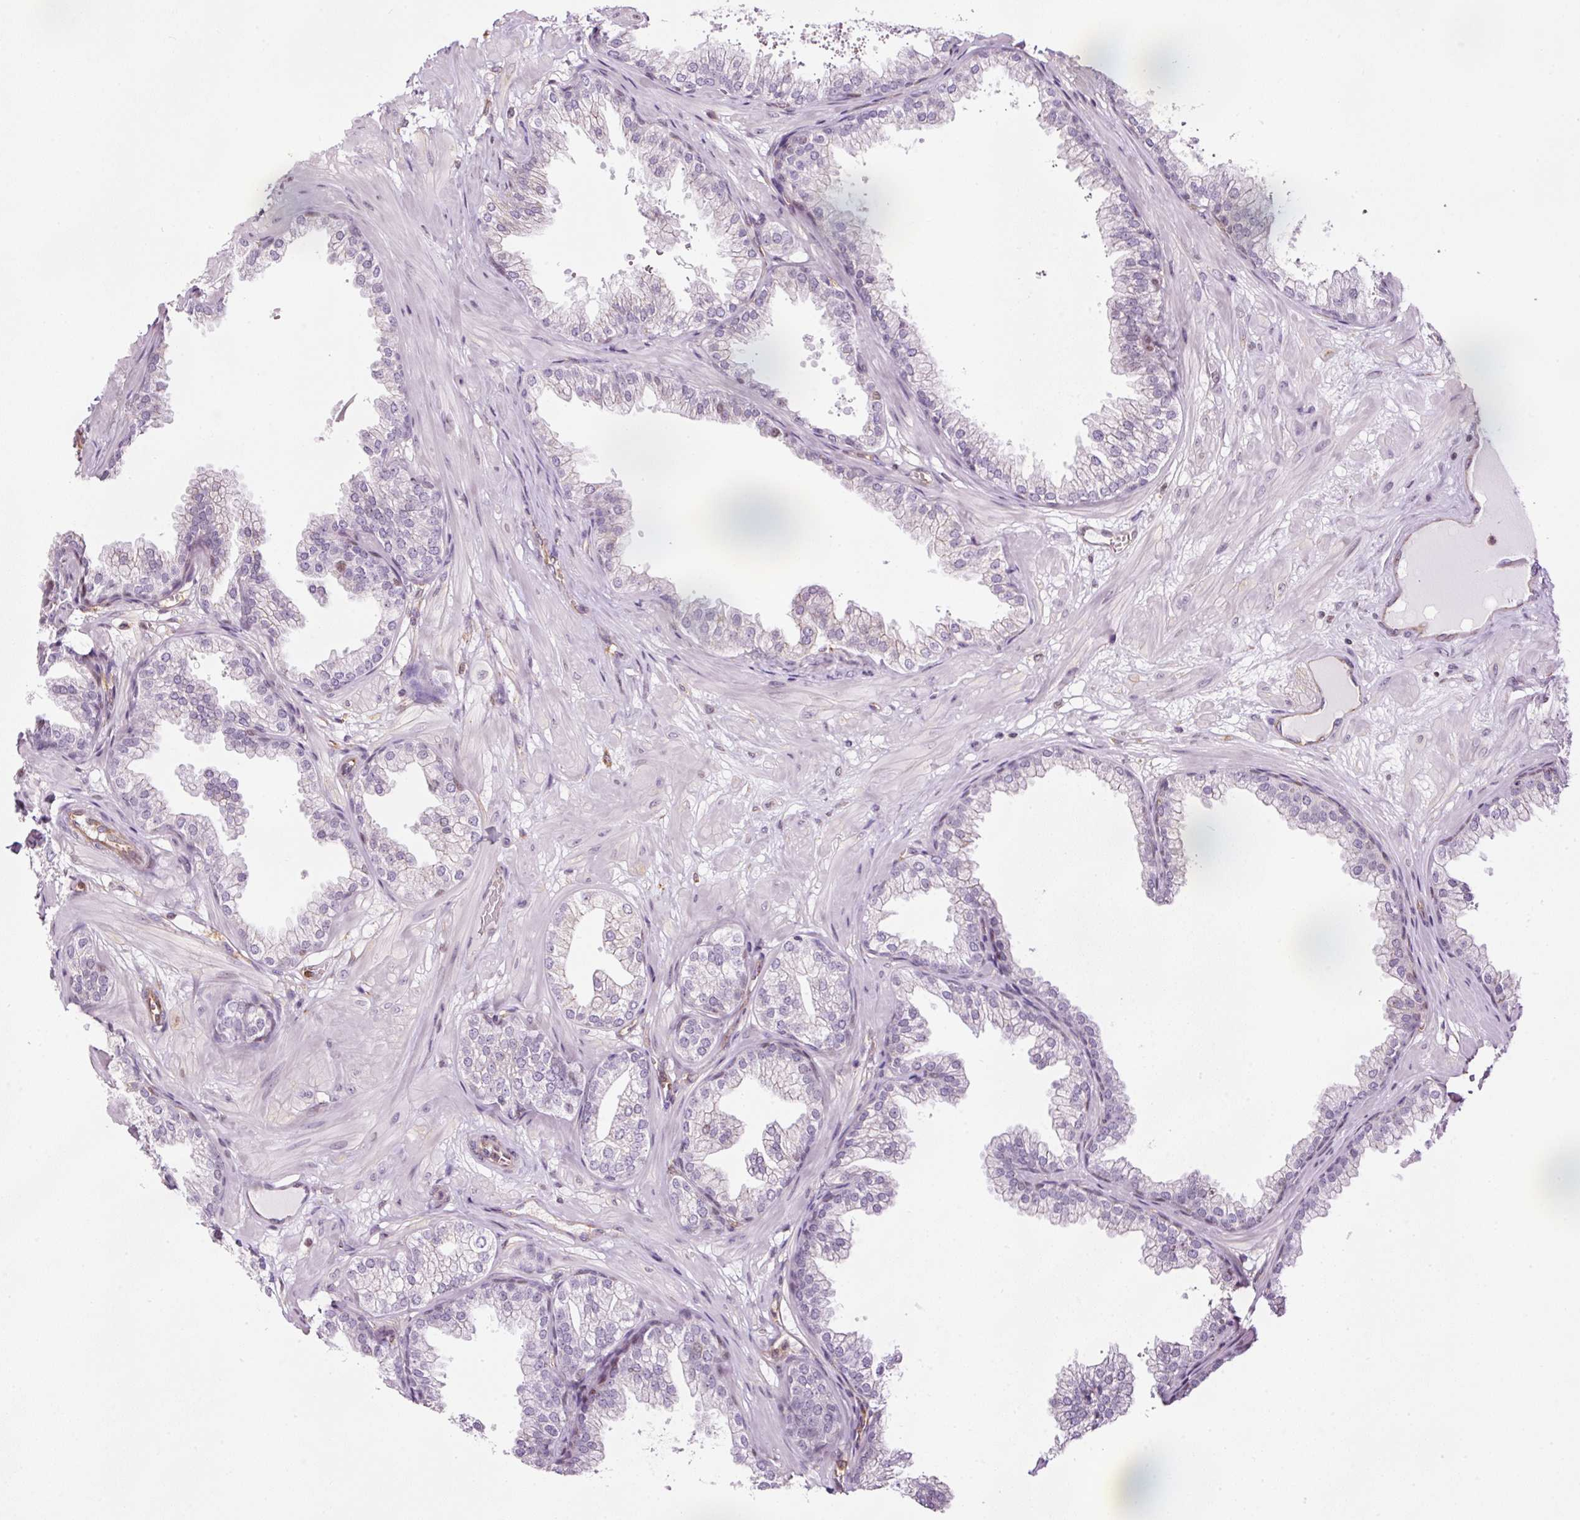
{"staining": {"intensity": "weak", "quantity": "<25%", "location": "cytoplasmic/membranous"}, "tissue": "prostate", "cell_type": "Glandular cells", "image_type": "normal", "snomed": [{"axis": "morphology", "description": "Normal tissue, NOS"}, {"axis": "topography", "description": "Prostate"}], "caption": "High power microscopy micrograph of an immunohistochemistry photomicrograph of normal prostate, revealing no significant expression in glandular cells.", "gene": "SCNM1", "patient": {"sex": "male", "age": 37}}